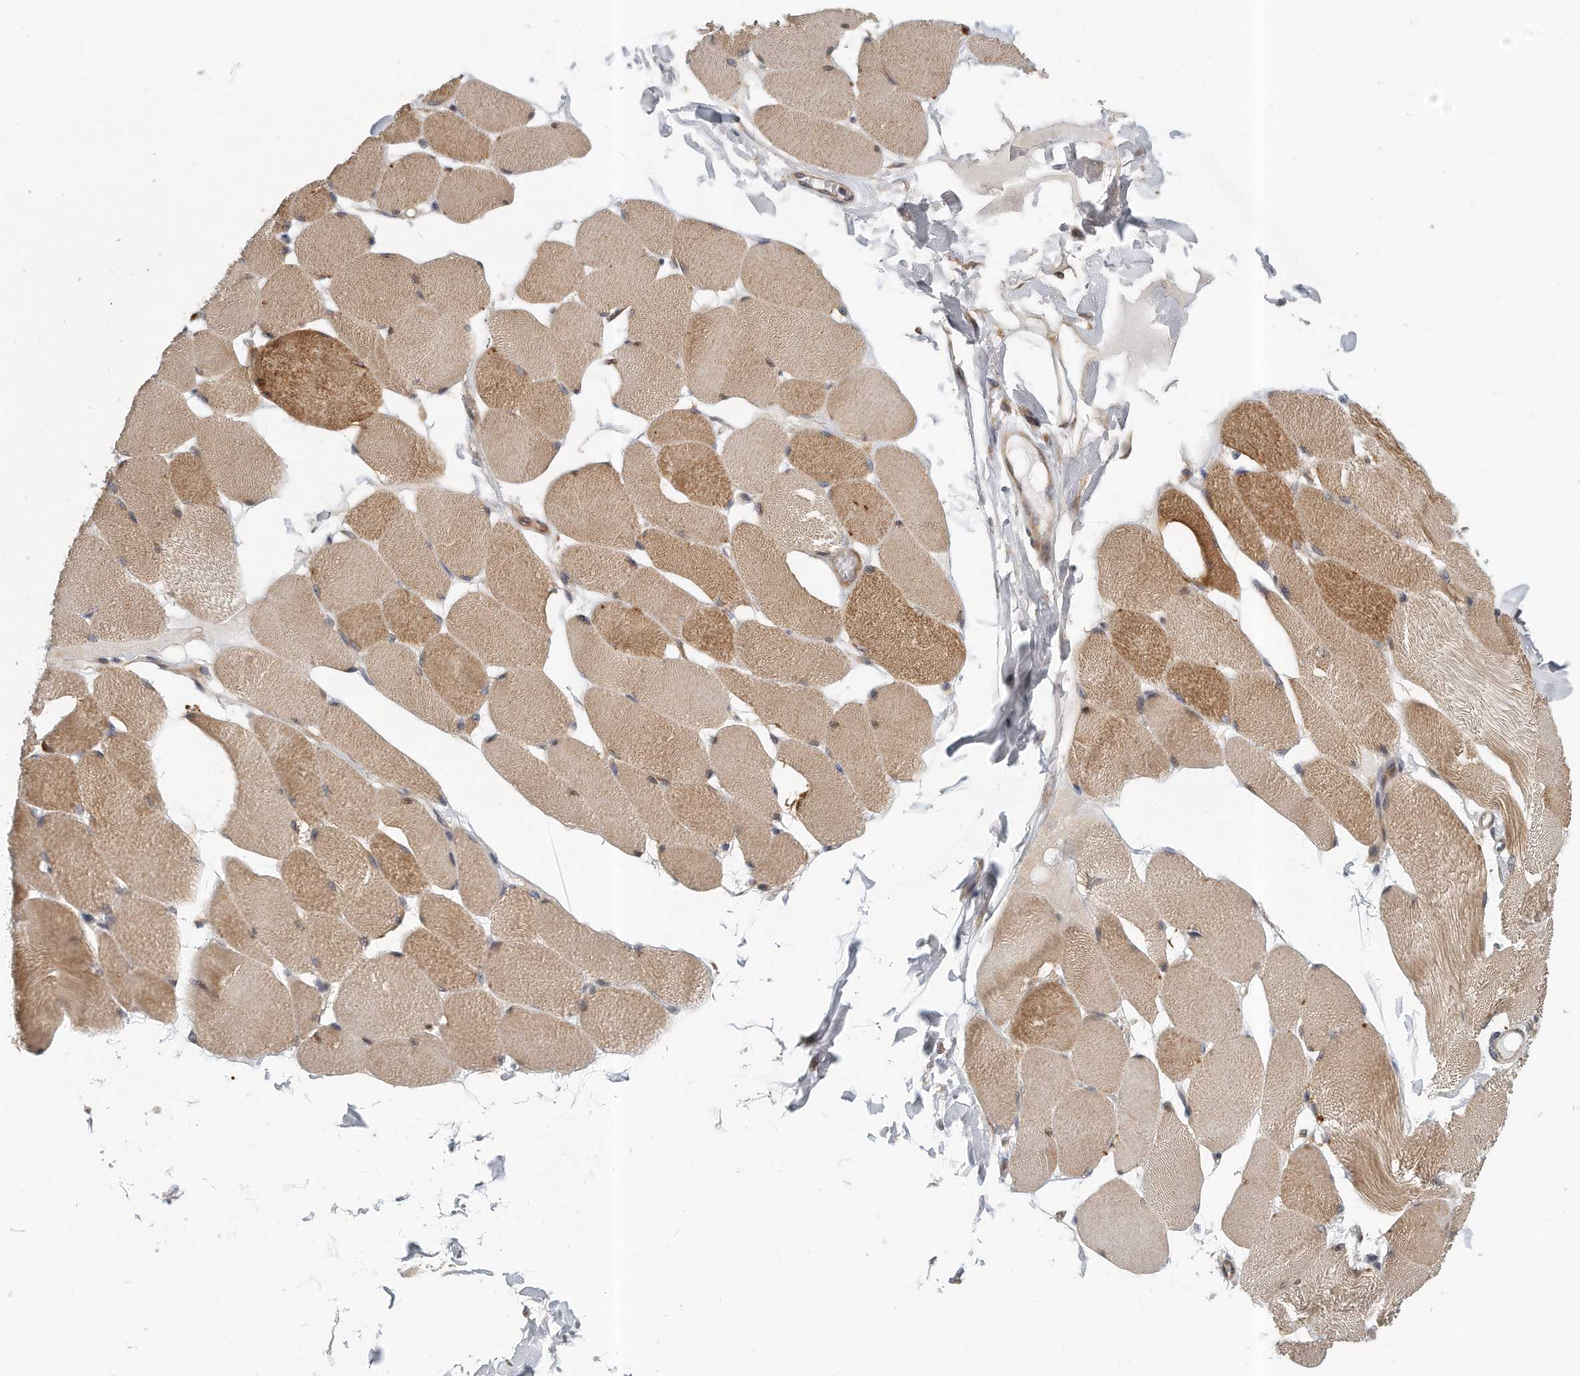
{"staining": {"intensity": "moderate", "quantity": "25%-75%", "location": "cytoplasmic/membranous"}, "tissue": "skeletal muscle", "cell_type": "Myocytes", "image_type": "normal", "snomed": [{"axis": "morphology", "description": "Normal tissue, NOS"}, {"axis": "topography", "description": "Skin"}, {"axis": "topography", "description": "Skeletal muscle"}], "caption": "Brown immunohistochemical staining in unremarkable human skeletal muscle displays moderate cytoplasmic/membranous positivity in about 25%-75% of myocytes.", "gene": "PCDH8", "patient": {"sex": "male", "age": 83}}